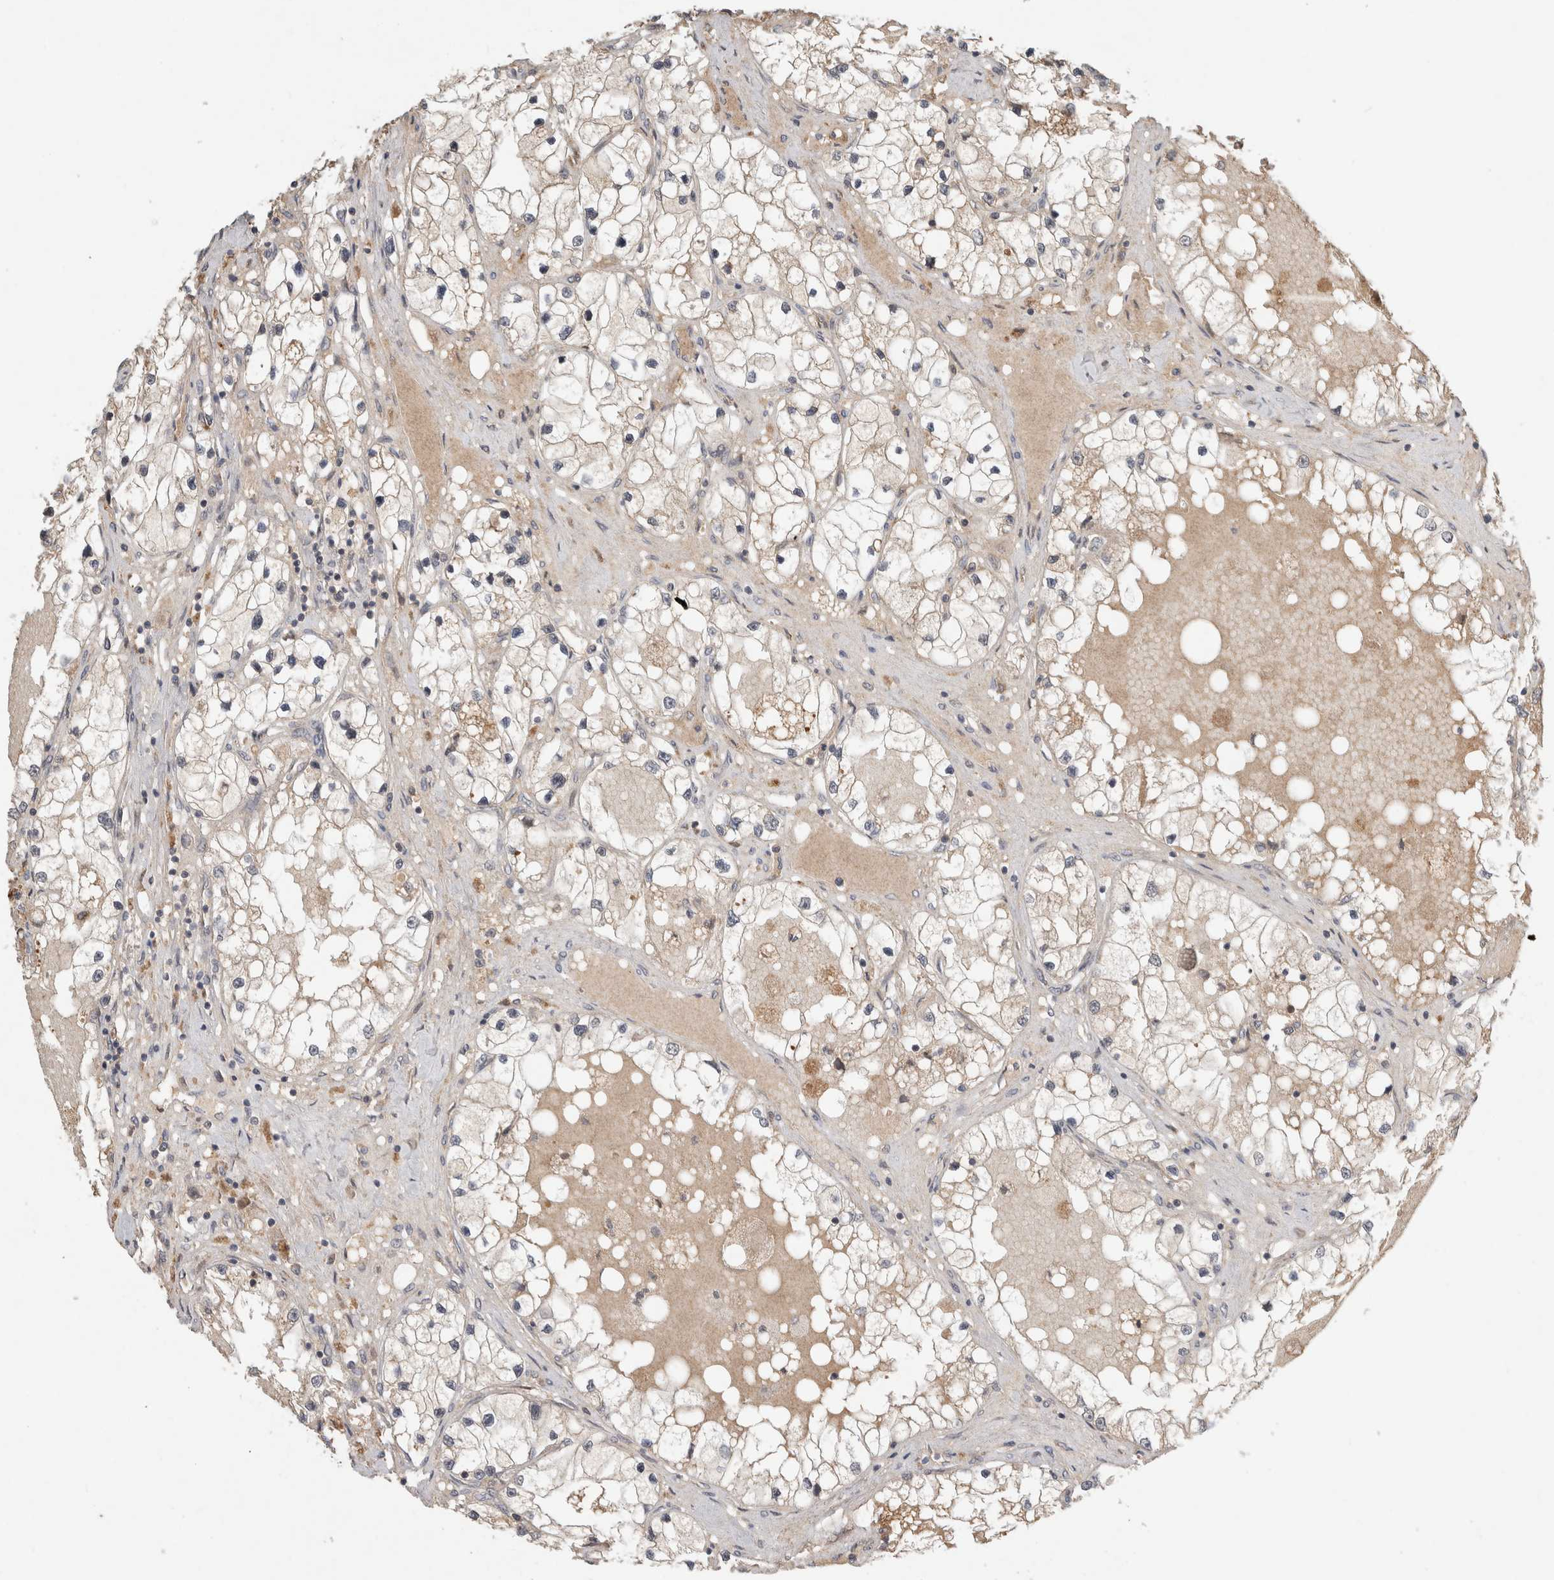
{"staining": {"intensity": "weak", "quantity": "<25%", "location": "cytoplasmic/membranous"}, "tissue": "renal cancer", "cell_type": "Tumor cells", "image_type": "cancer", "snomed": [{"axis": "morphology", "description": "Adenocarcinoma, NOS"}, {"axis": "topography", "description": "Kidney"}], "caption": "A high-resolution histopathology image shows IHC staining of adenocarcinoma (renal), which exhibits no significant positivity in tumor cells. The staining was performed using DAB (3,3'-diaminobenzidine) to visualize the protein expression in brown, while the nuclei were stained in blue with hematoxylin (Magnification: 20x).", "gene": "LOXL2", "patient": {"sex": "male", "age": 68}}